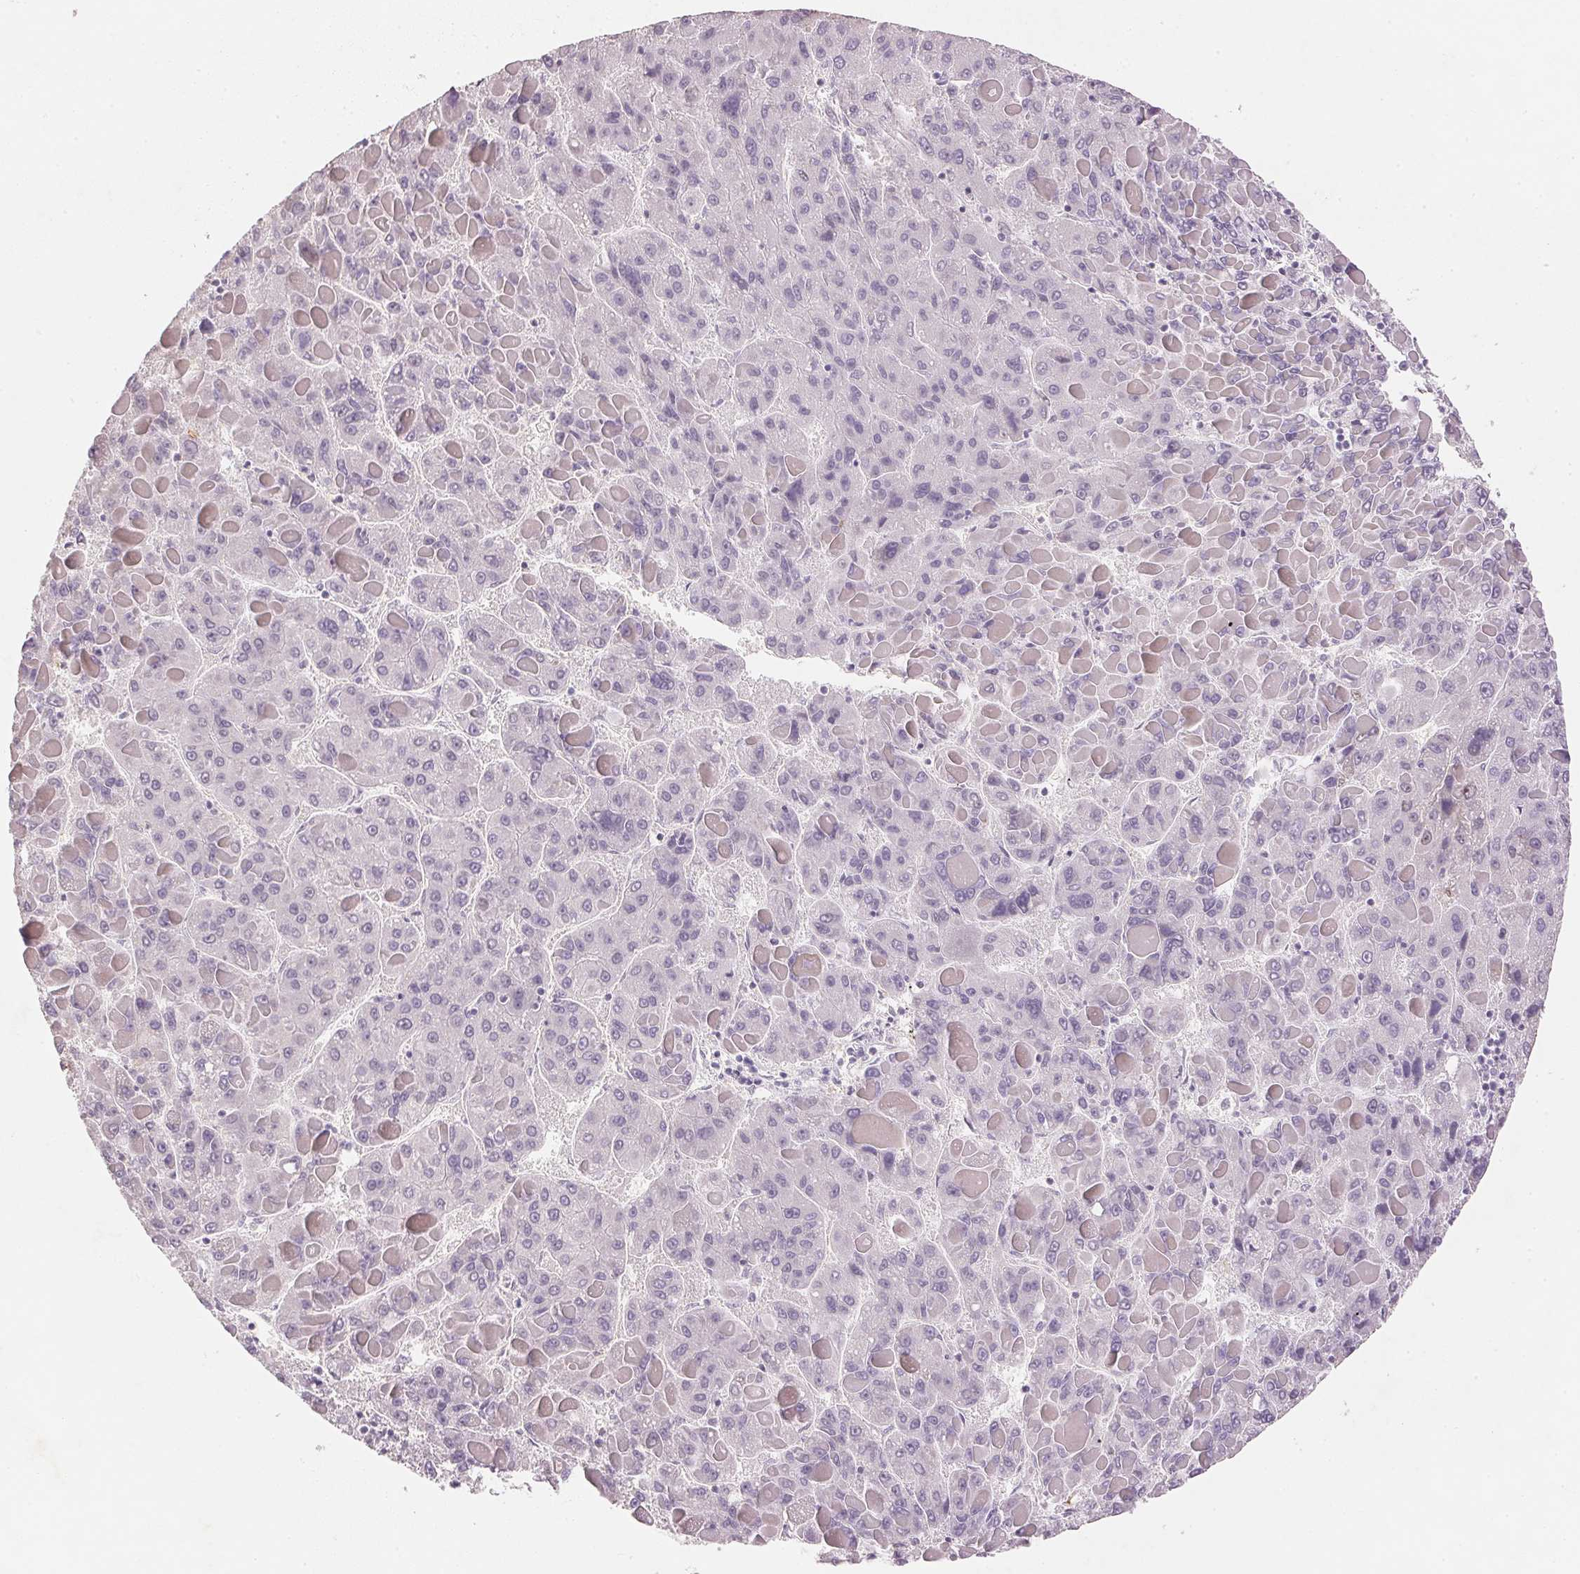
{"staining": {"intensity": "negative", "quantity": "none", "location": "none"}, "tissue": "liver cancer", "cell_type": "Tumor cells", "image_type": "cancer", "snomed": [{"axis": "morphology", "description": "Carcinoma, Hepatocellular, NOS"}, {"axis": "topography", "description": "Liver"}], "caption": "Protein analysis of liver hepatocellular carcinoma reveals no significant staining in tumor cells. (DAB immunohistochemistry with hematoxylin counter stain).", "gene": "SMTN", "patient": {"sex": "female", "age": 82}}